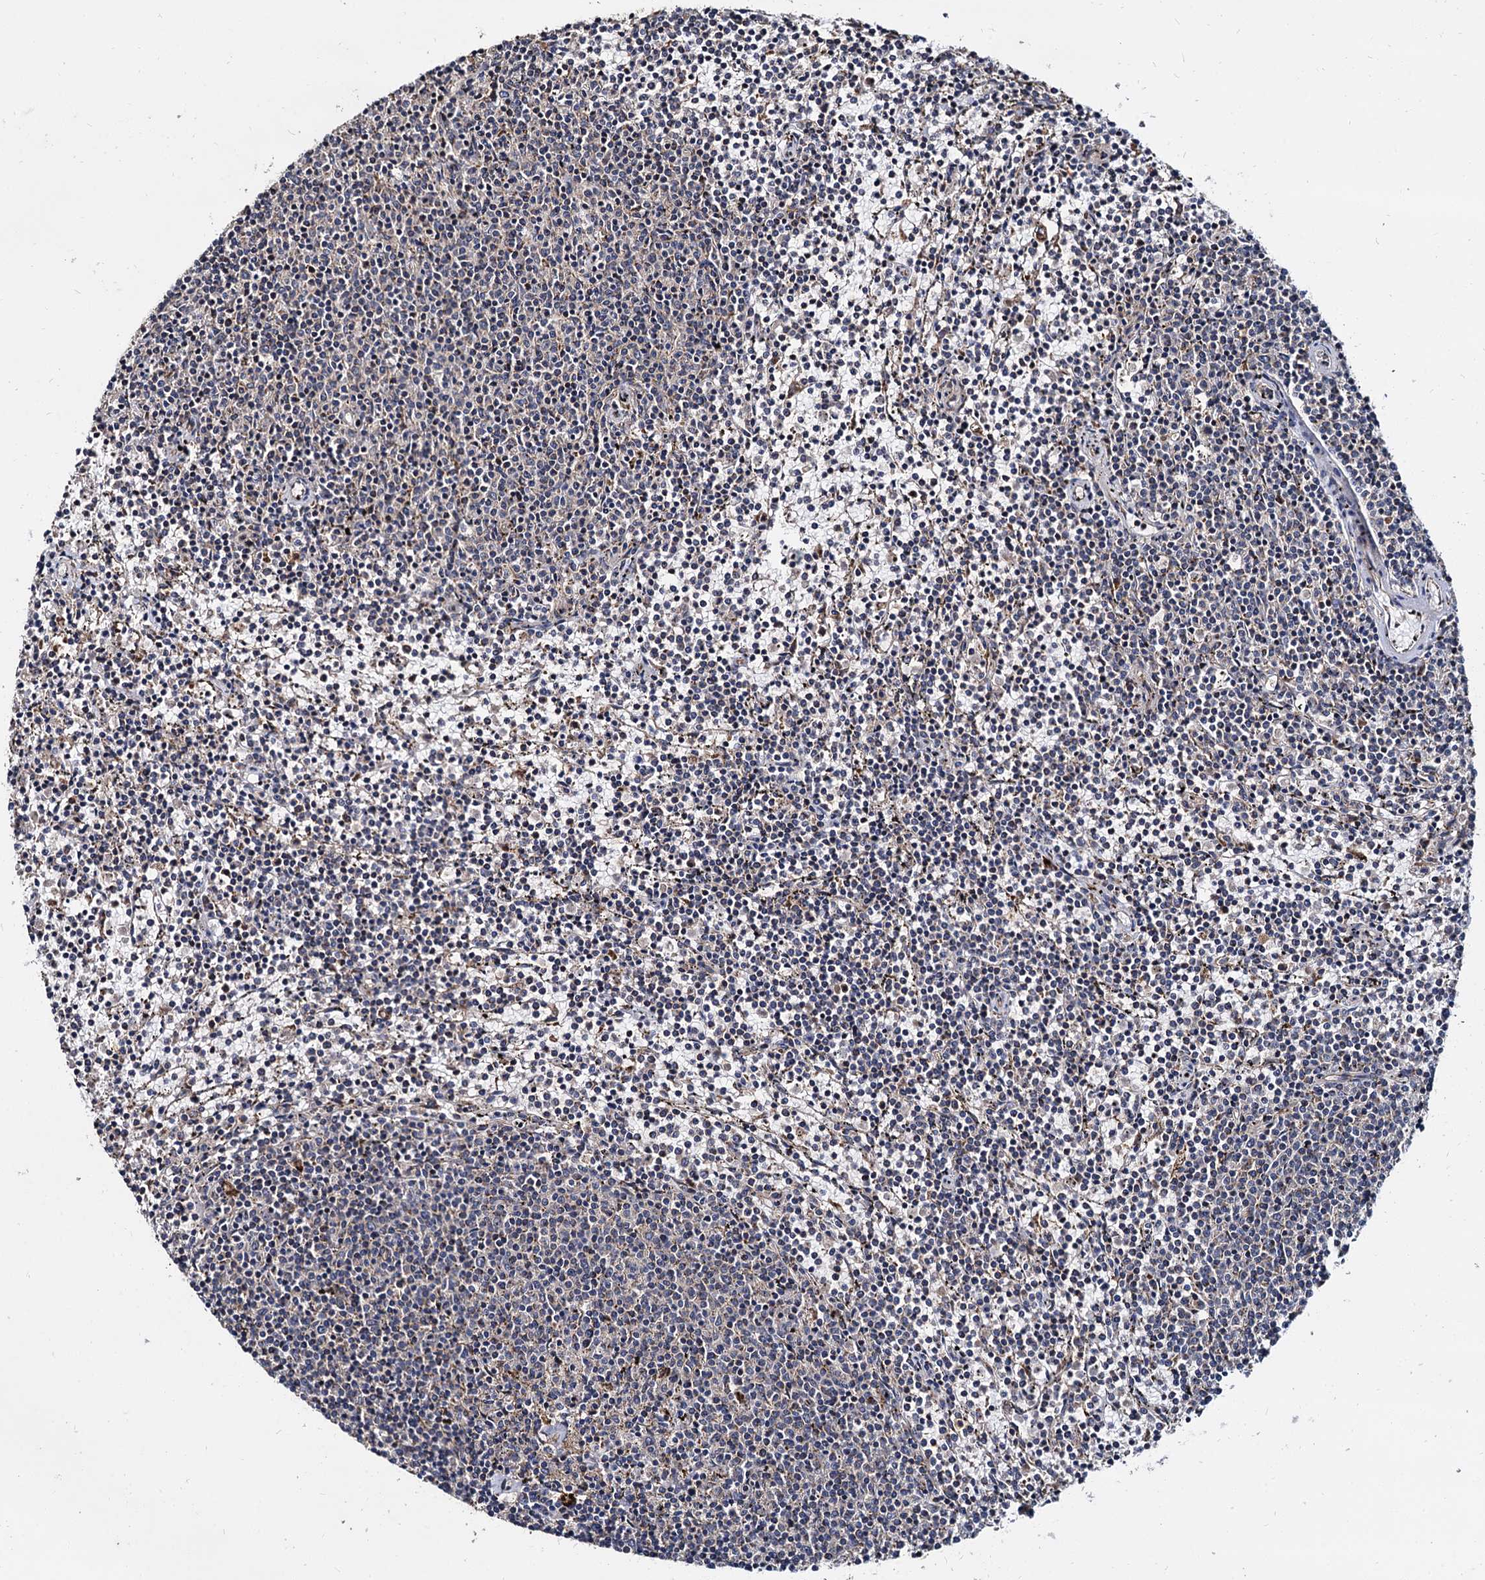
{"staining": {"intensity": "negative", "quantity": "none", "location": "none"}, "tissue": "lymphoma", "cell_type": "Tumor cells", "image_type": "cancer", "snomed": [{"axis": "morphology", "description": "Malignant lymphoma, non-Hodgkin's type, Low grade"}, {"axis": "topography", "description": "Spleen"}], "caption": "DAB immunohistochemical staining of malignant lymphoma, non-Hodgkin's type (low-grade) reveals no significant expression in tumor cells.", "gene": "WWC3", "patient": {"sex": "female", "age": 50}}